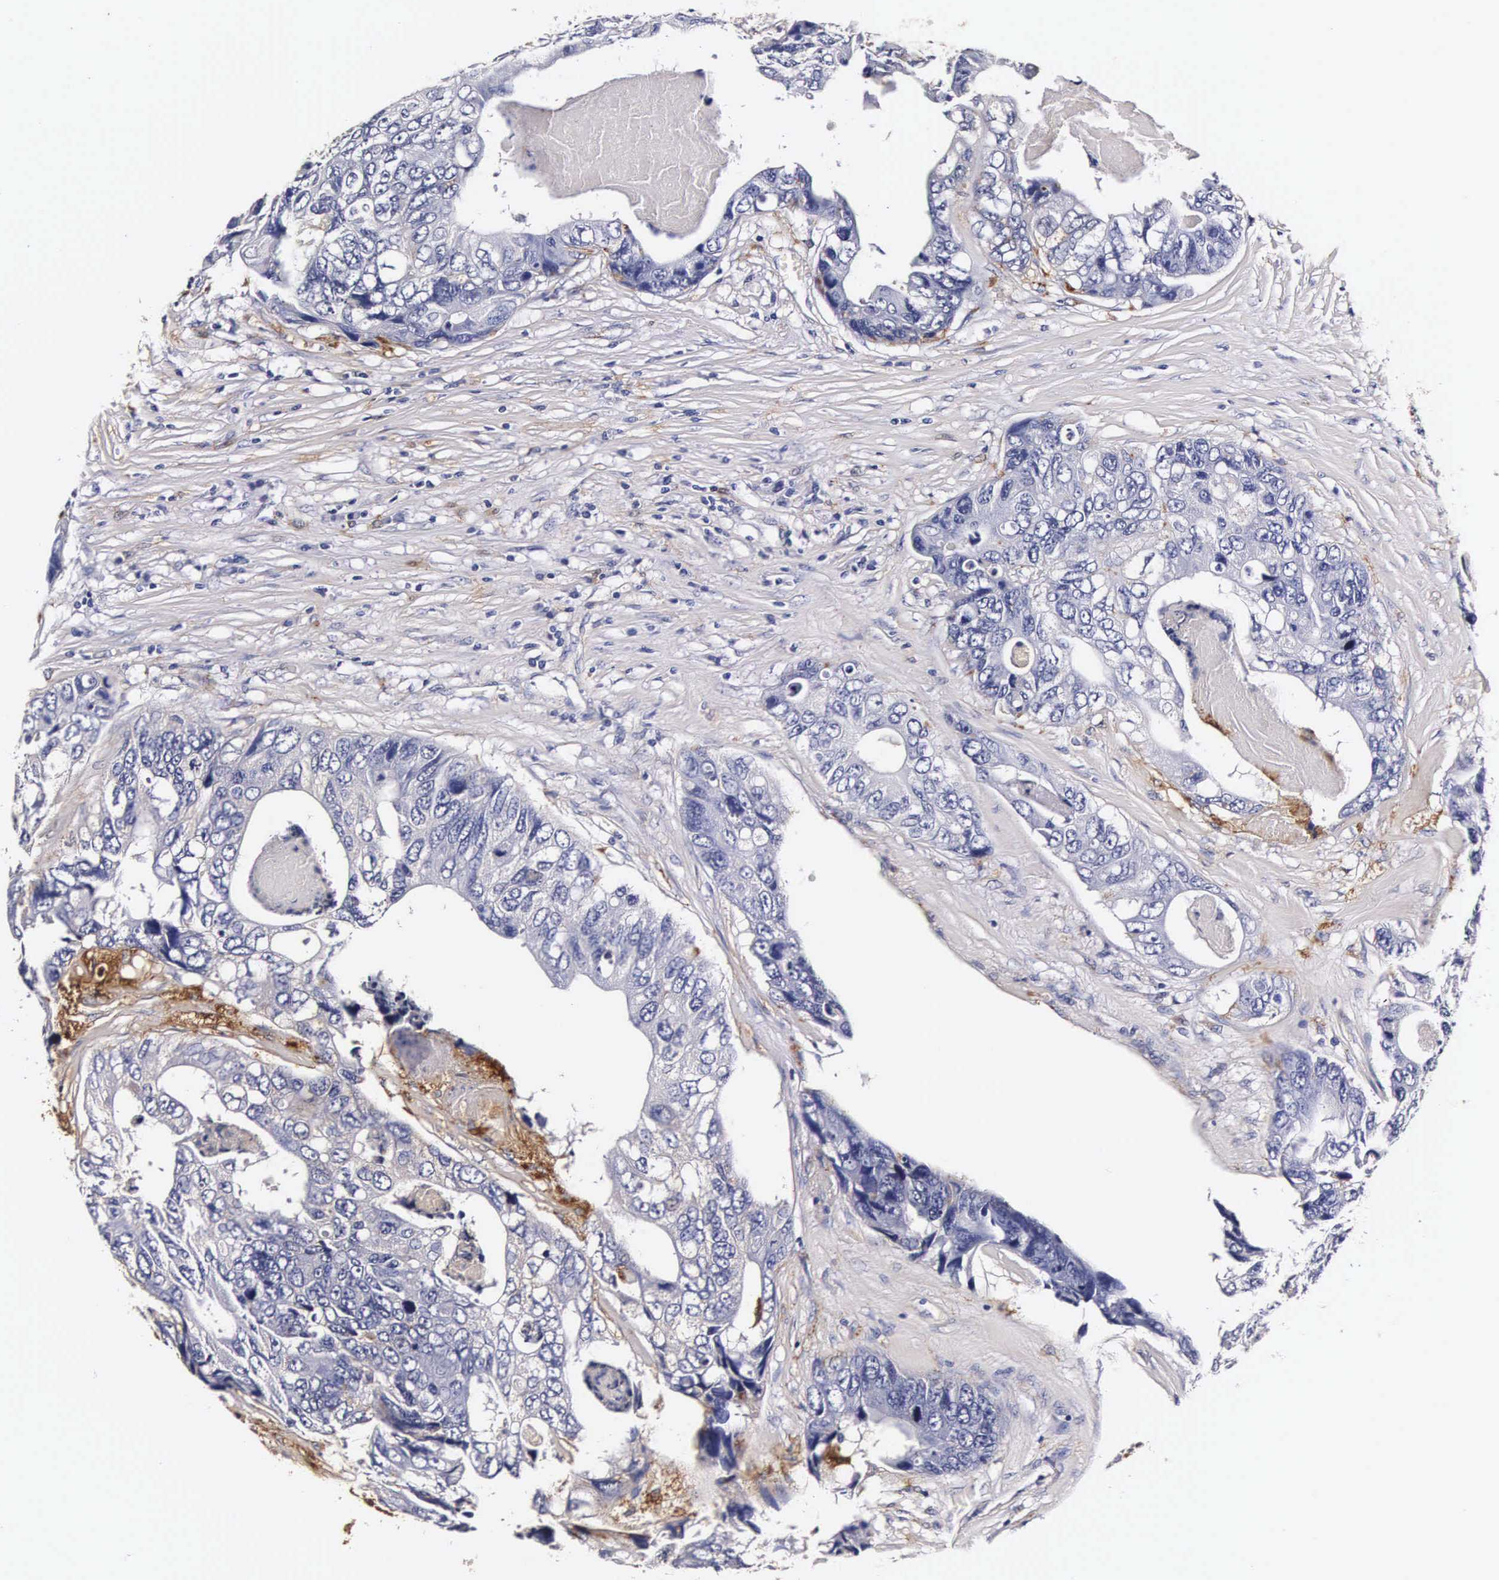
{"staining": {"intensity": "negative", "quantity": "none", "location": "none"}, "tissue": "colorectal cancer", "cell_type": "Tumor cells", "image_type": "cancer", "snomed": [{"axis": "morphology", "description": "Adenocarcinoma, NOS"}, {"axis": "topography", "description": "Colon"}], "caption": "Tumor cells show no significant staining in colorectal cancer (adenocarcinoma).", "gene": "CTSB", "patient": {"sex": "female", "age": 86}}